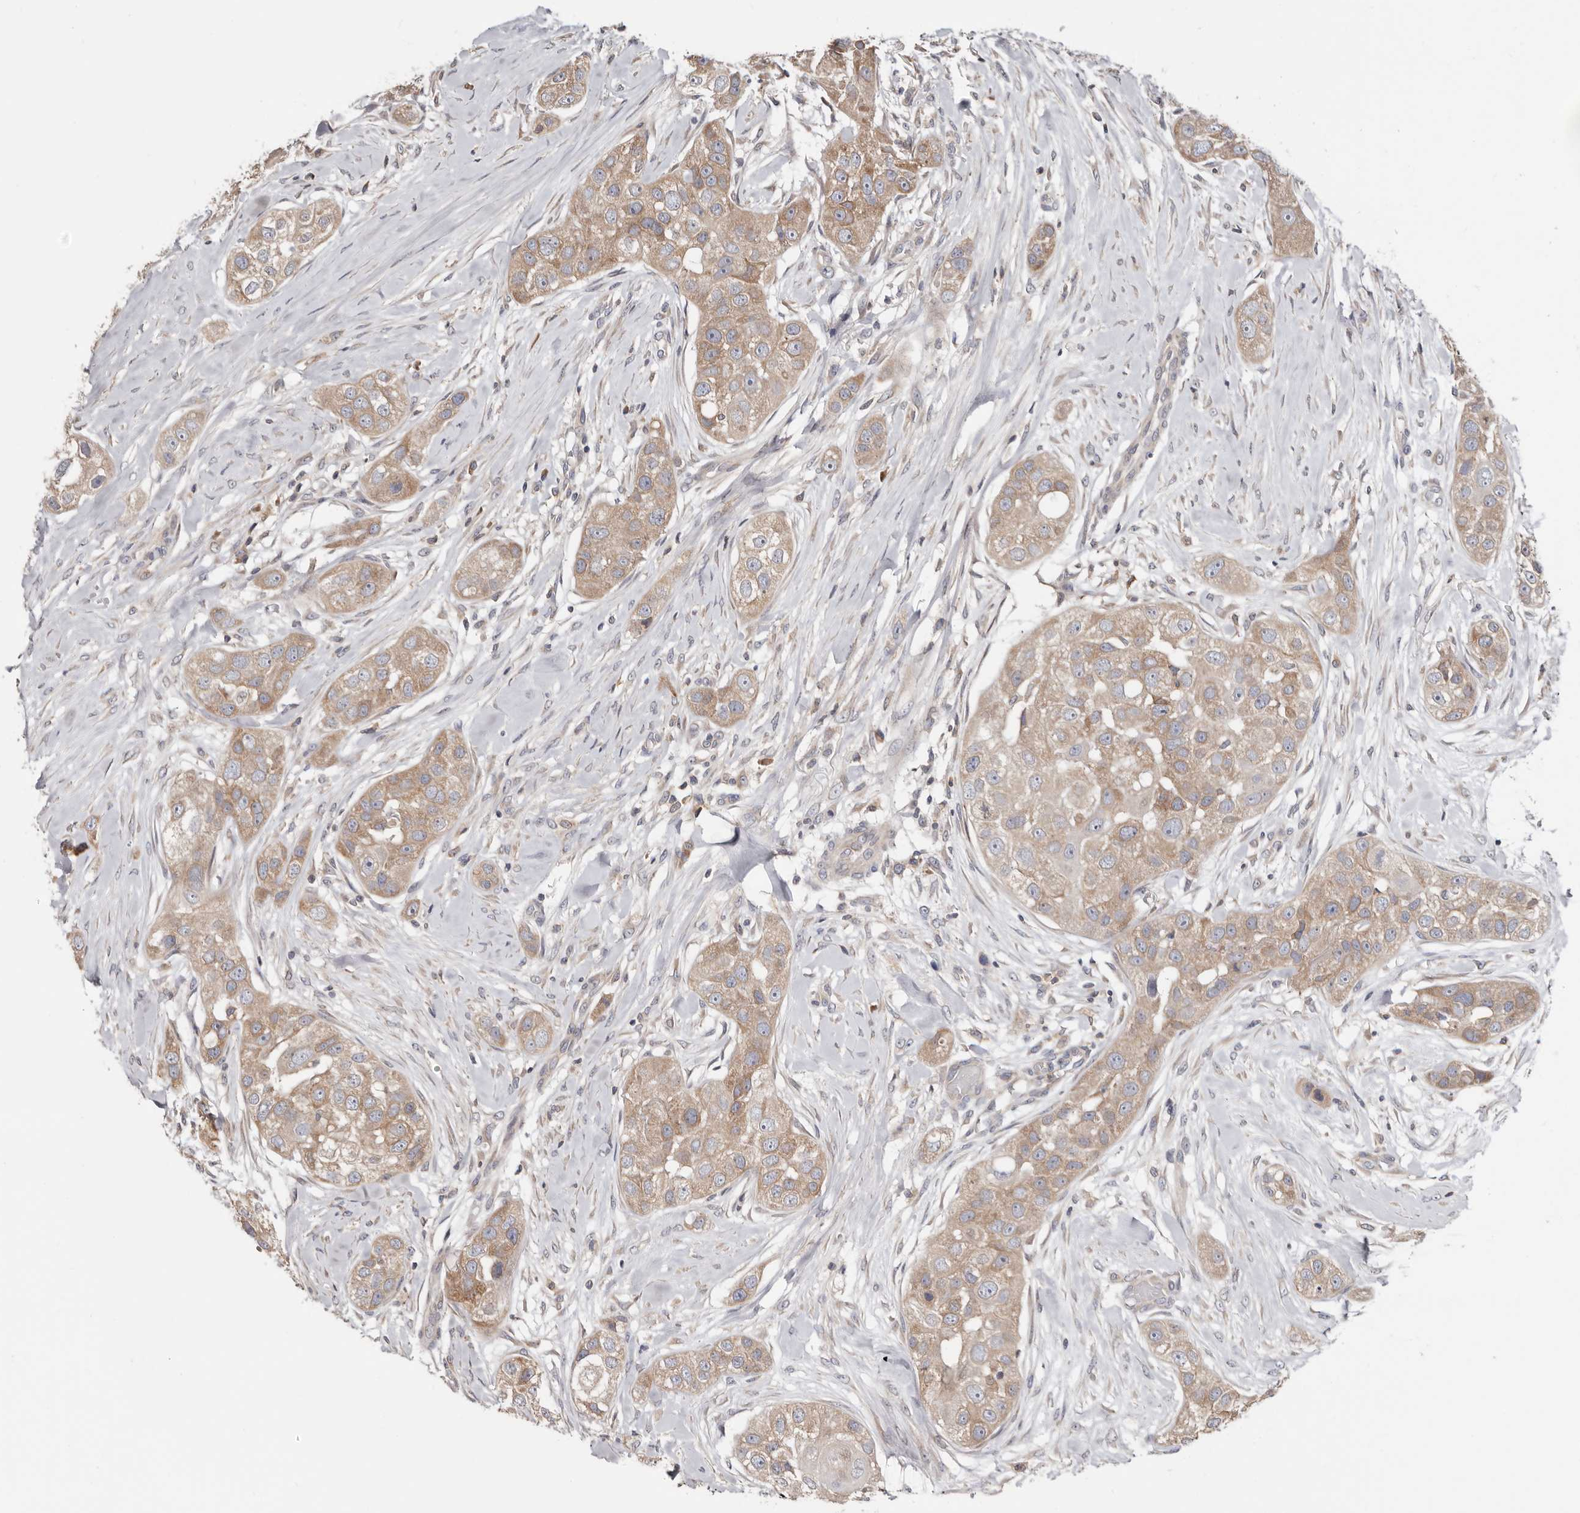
{"staining": {"intensity": "moderate", "quantity": ">75%", "location": "cytoplasmic/membranous"}, "tissue": "head and neck cancer", "cell_type": "Tumor cells", "image_type": "cancer", "snomed": [{"axis": "morphology", "description": "Normal tissue, NOS"}, {"axis": "morphology", "description": "Squamous cell carcinoma, NOS"}, {"axis": "topography", "description": "Skeletal muscle"}, {"axis": "topography", "description": "Head-Neck"}], "caption": "A brown stain shows moderate cytoplasmic/membranous positivity of a protein in squamous cell carcinoma (head and neck) tumor cells.", "gene": "TMUB1", "patient": {"sex": "male", "age": 51}}